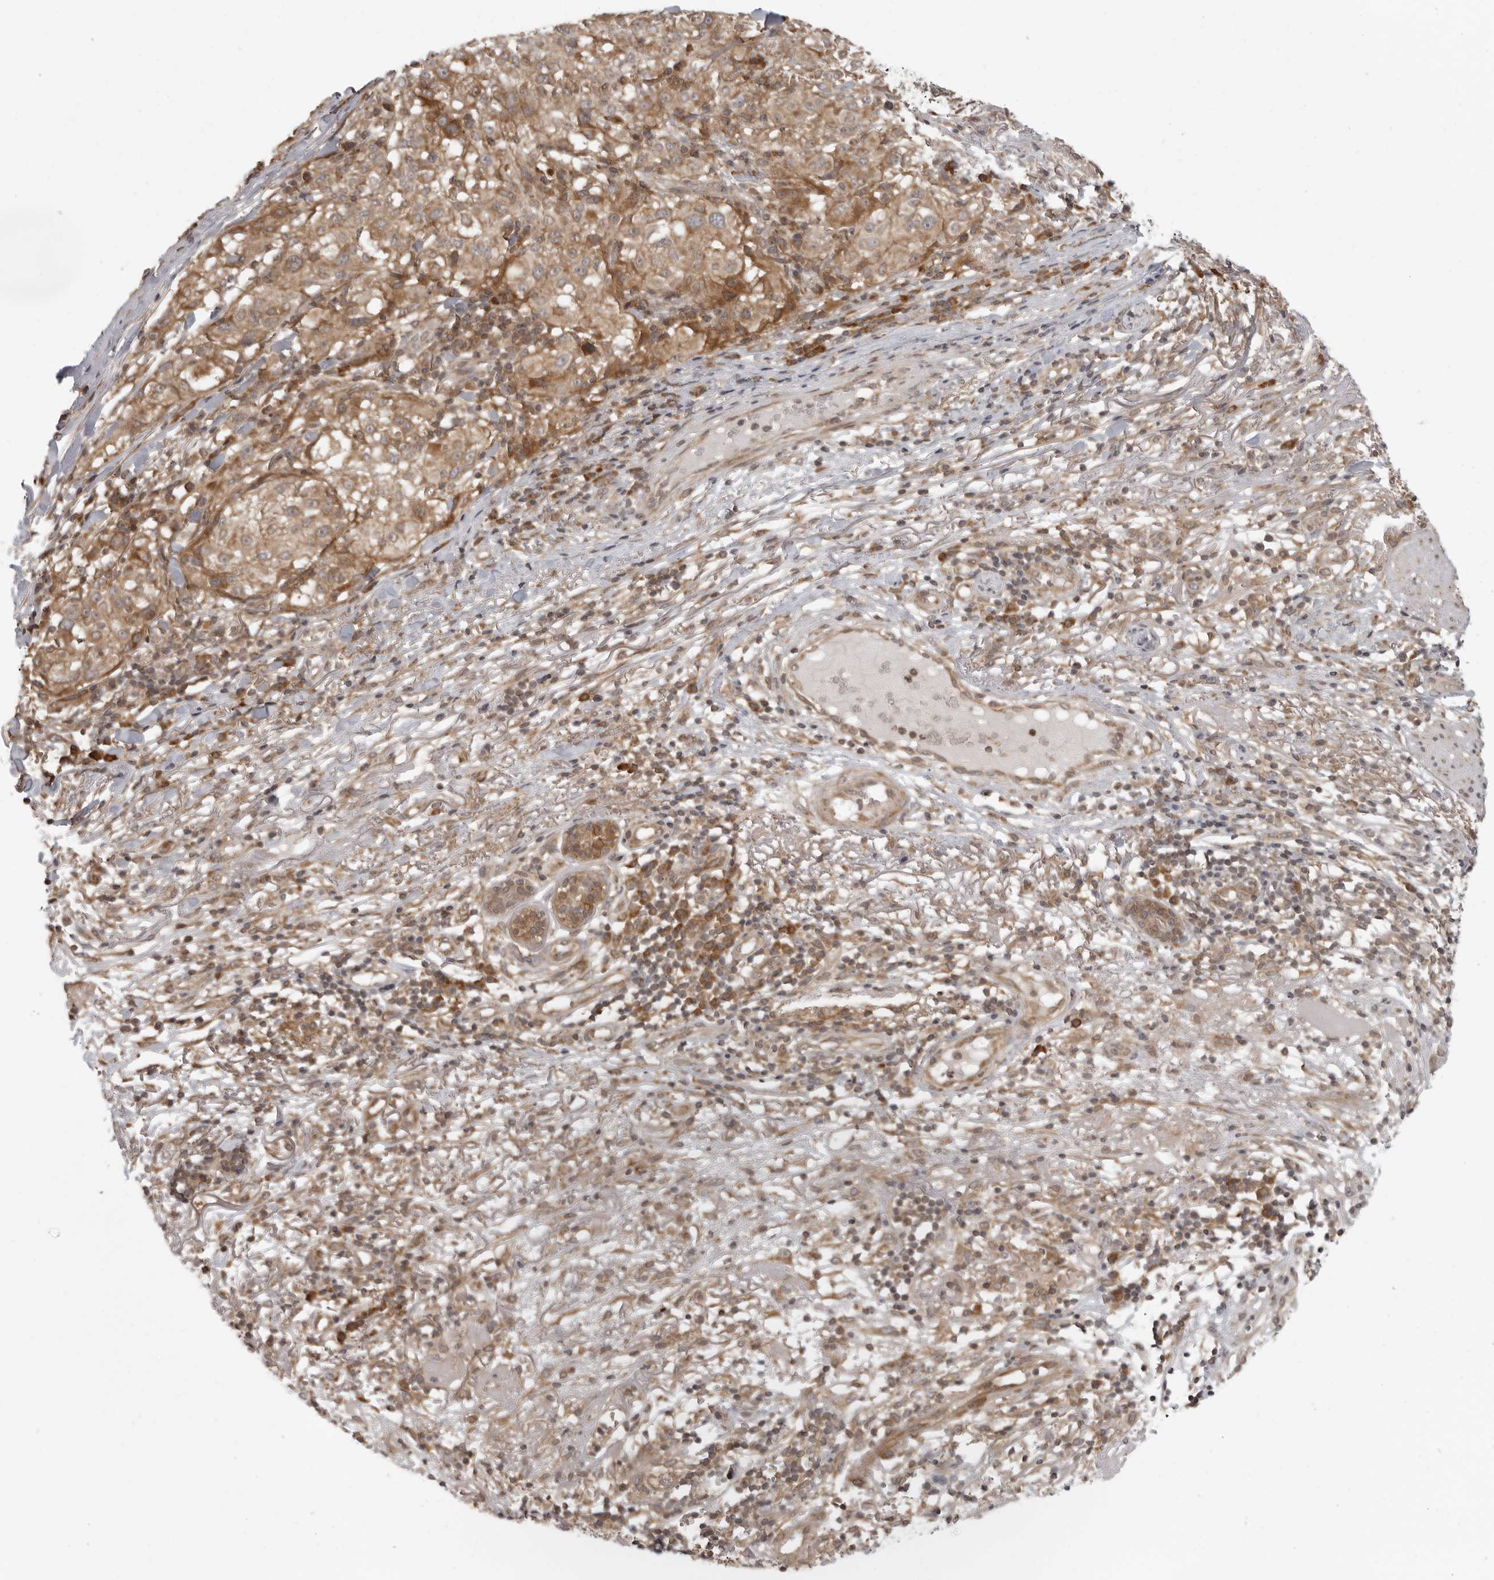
{"staining": {"intensity": "moderate", "quantity": ">75%", "location": "cytoplasmic/membranous,nuclear"}, "tissue": "melanoma", "cell_type": "Tumor cells", "image_type": "cancer", "snomed": [{"axis": "morphology", "description": "Necrosis, NOS"}, {"axis": "morphology", "description": "Malignant melanoma, NOS"}, {"axis": "topography", "description": "Skin"}], "caption": "An image of malignant melanoma stained for a protein shows moderate cytoplasmic/membranous and nuclear brown staining in tumor cells. Nuclei are stained in blue.", "gene": "PRRC2A", "patient": {"sex": "female", "age": 87}}